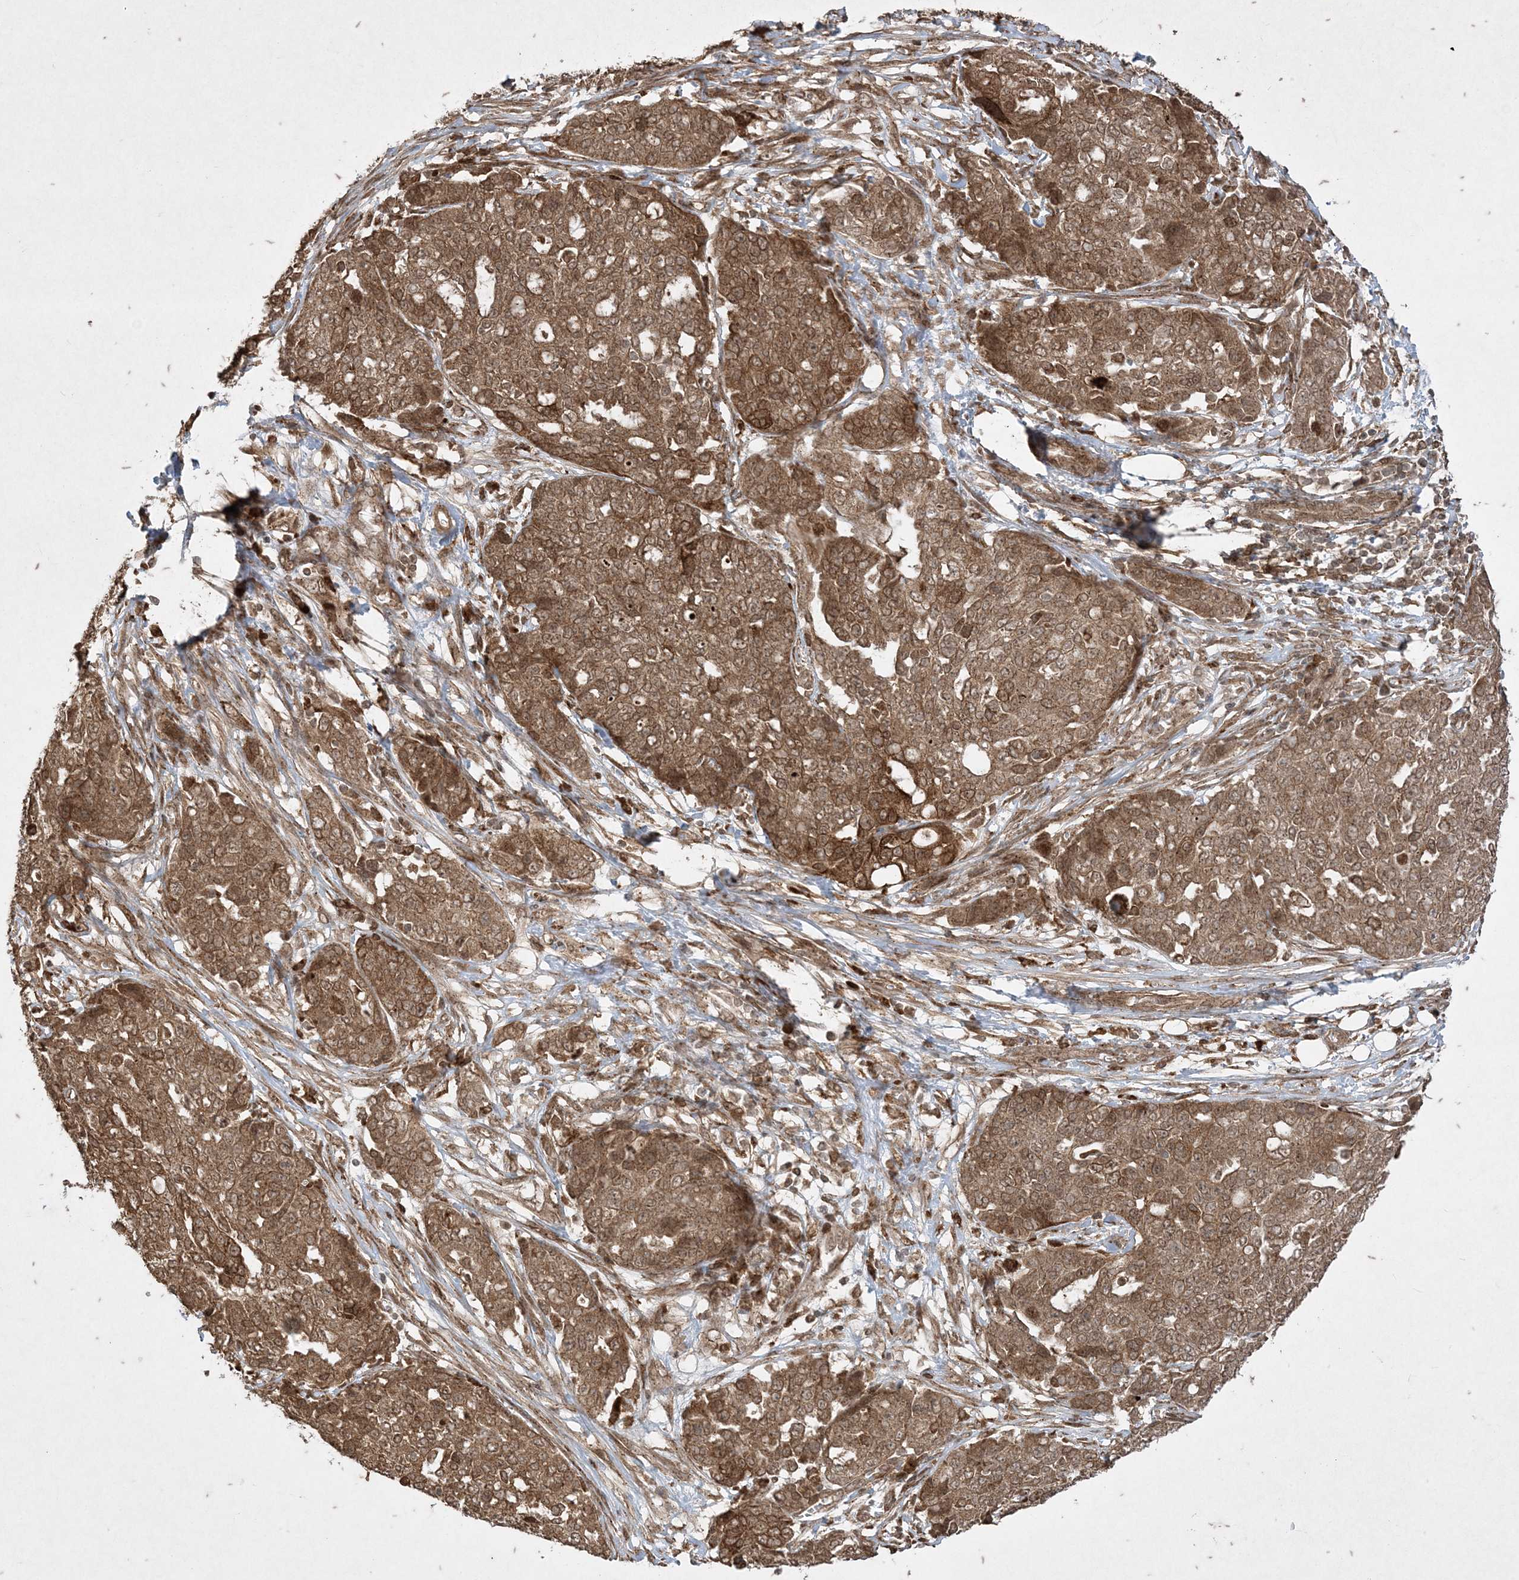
{"staining": {"intensity": "moderate", "quantity": ">75%", "location": "cytoplasmic/membranous"}, "tissue": "ovarian cancer", "cell_type": "Tumor cells", "image_type": "cancer", "snomed": [{"axis": "morphology", "description": "Cystadenocarcinoma, serous, NOS"}, {"axis": "topography", "description": "Soft tissue"}, {"axis": "topography", "description": "Ovary"}], "caption": "Serous cystadenocarcinoma (ovarian) stained with a protein marker demonstrates moderate staining in tumor cells.", "gene": "RRAS", "patient": {"sex": "female", "age": 57}}